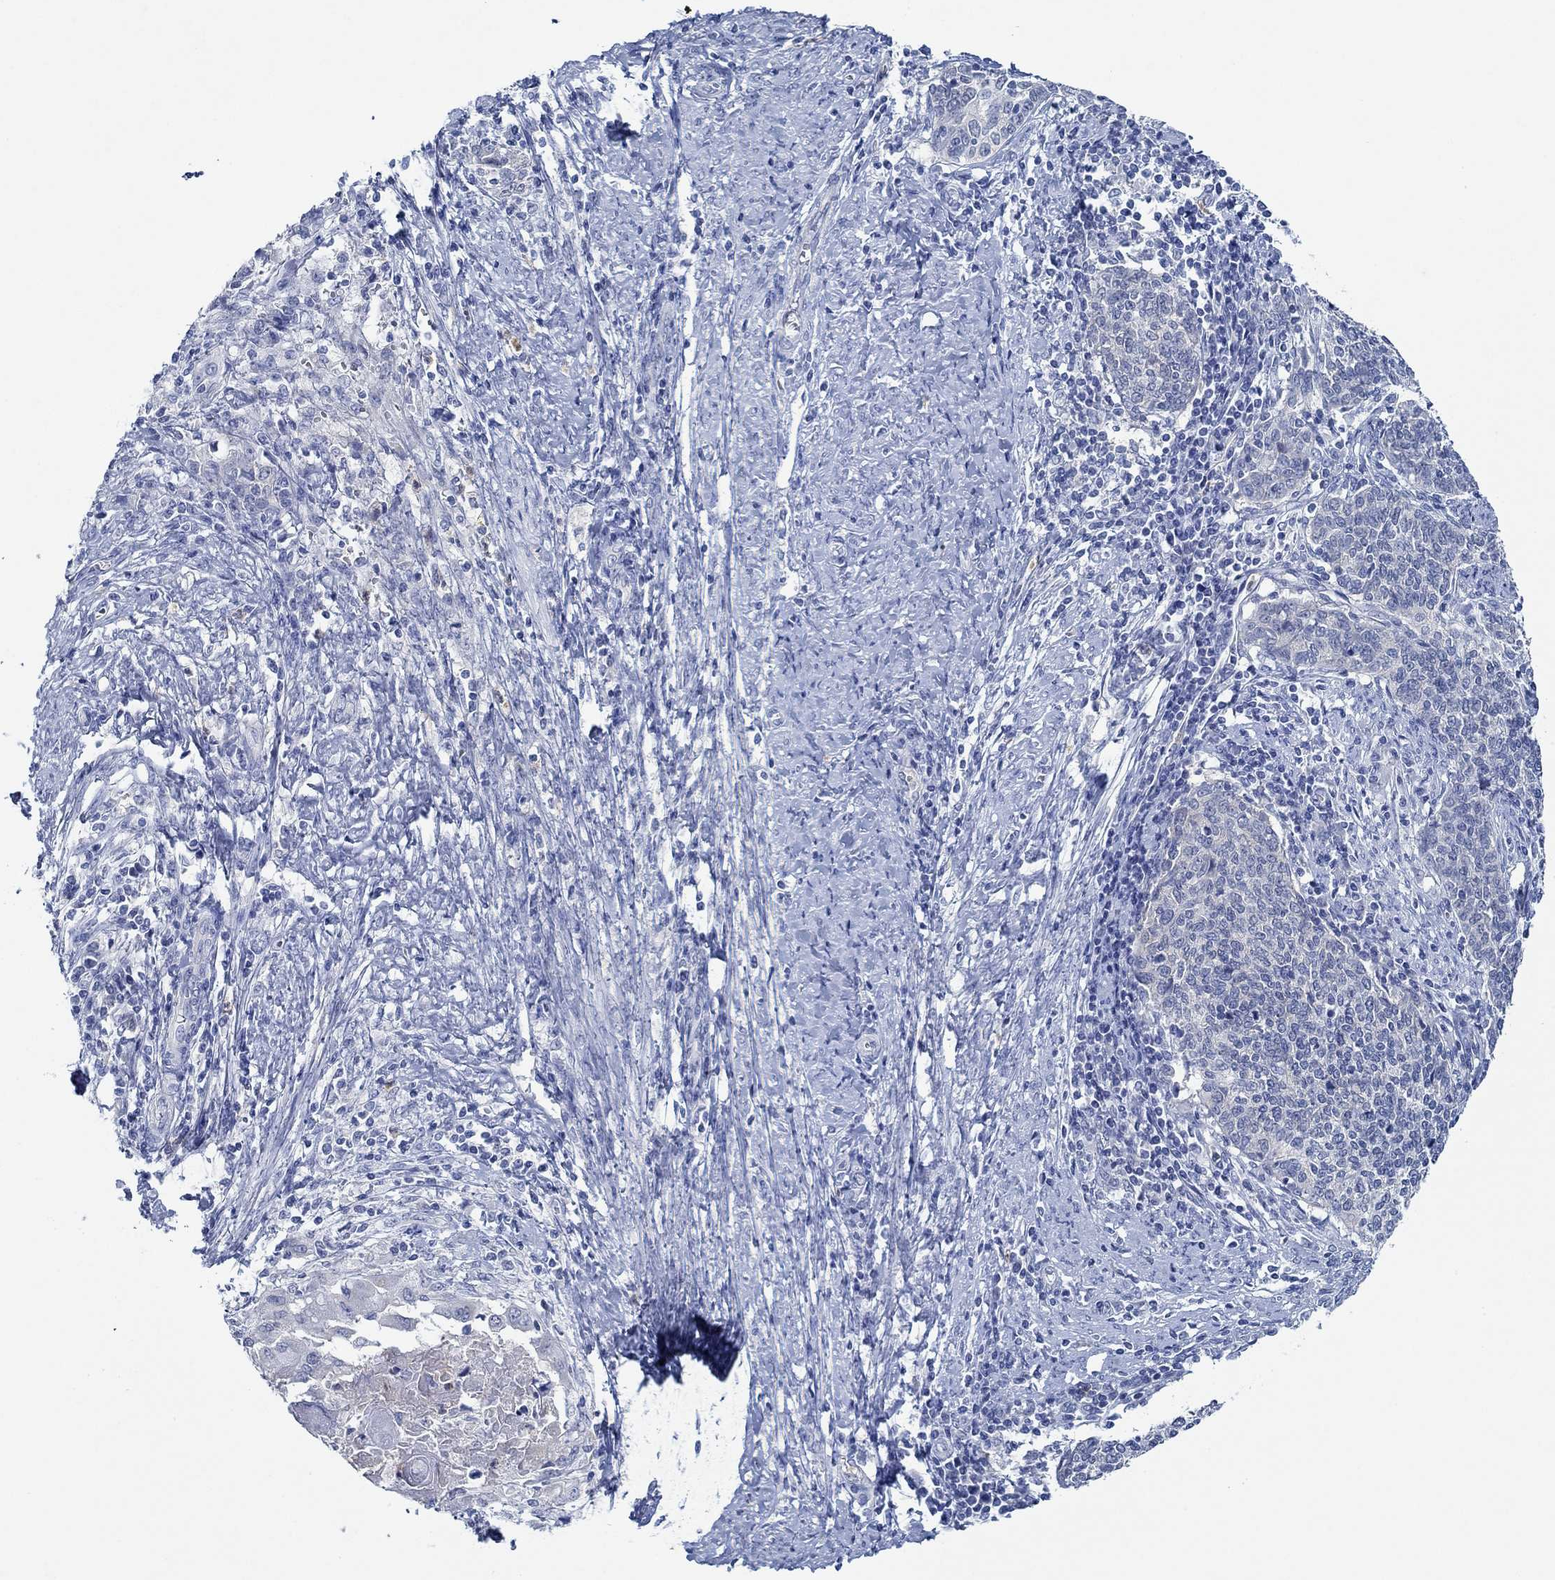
{"staining": {"intensity": "negative", "quantity": "none", "location": "none"}, "tissue": "cervical cancer", "cell_type": "Tumor cells", "image_type": "cancer", "snomed": [{"axis": "morphology", "description": "Squamous cell carcinoma, NOS"}, {"axis": "topography", "description": "Cervix"}], "caption": "This is an immunohistochemistry micrograph of squamous cell carcinoma (cervical). There is no staining in tumor cells.", "gene": "ZNF671", "patient": {"sex": "female", "age": 39}}